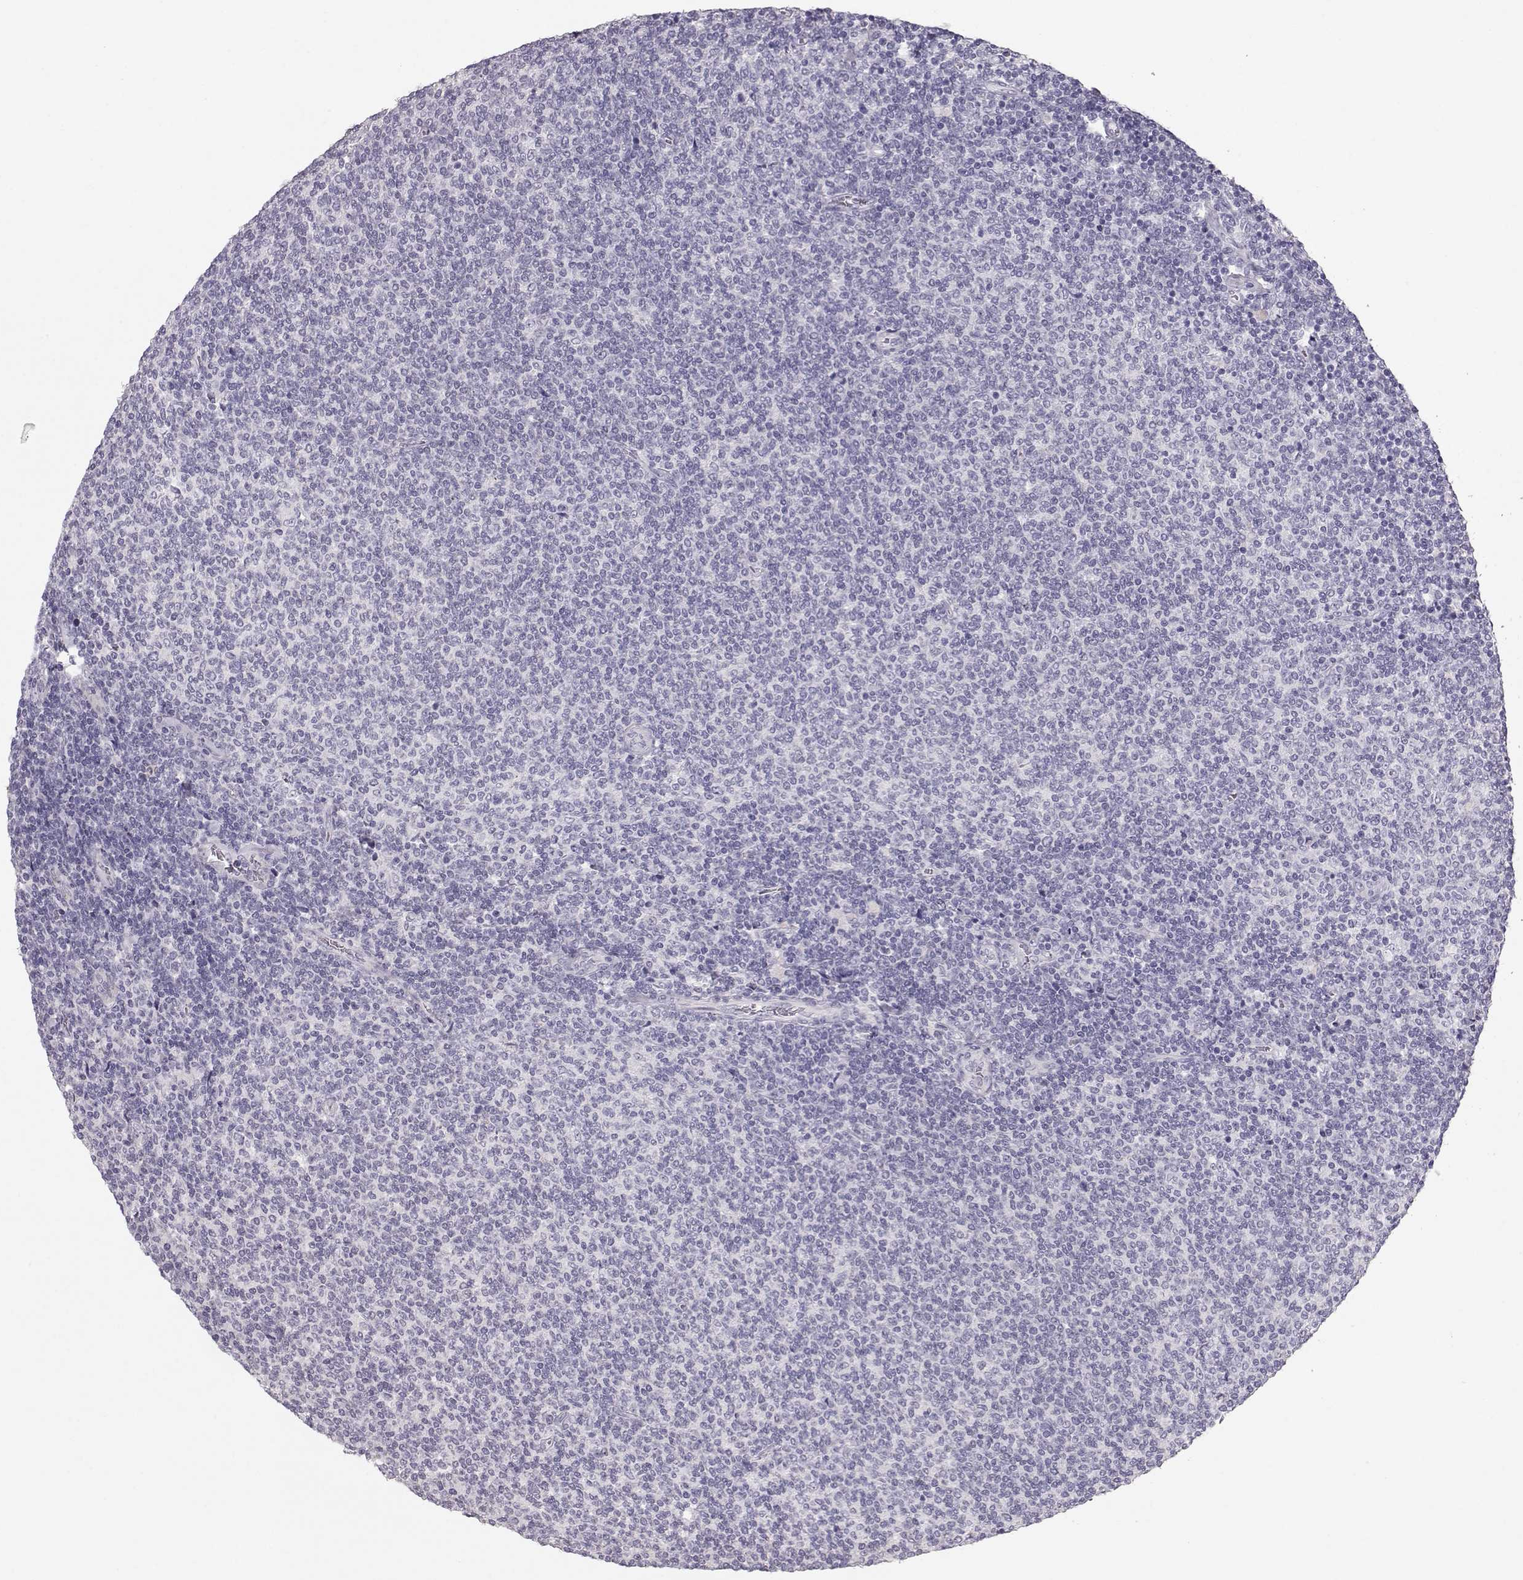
{"staining": {"intensity": "negative", "quantity": "none", "location": "none"}, "tissue": "lymphoma", "cell_type": "Tumor cells", "image_type": "cancer", "snomed": [{"axis": "morphology", "description": "Malignant lymphoma, non-Hodgkin's type, Low grade"}, {"axis": "topography", "description": "Lymph node"}], "caption": "Immunohistochemistry (IHC) of malignant lymphoma, non-Hodgkin's type (low-grade) exhibits no positivity in tumor cells. (DAB IHC visualized using brightfield microscopy, high magnification).", "gene": "POU1F1", "patient": {"sex": "male", "age": 52}}